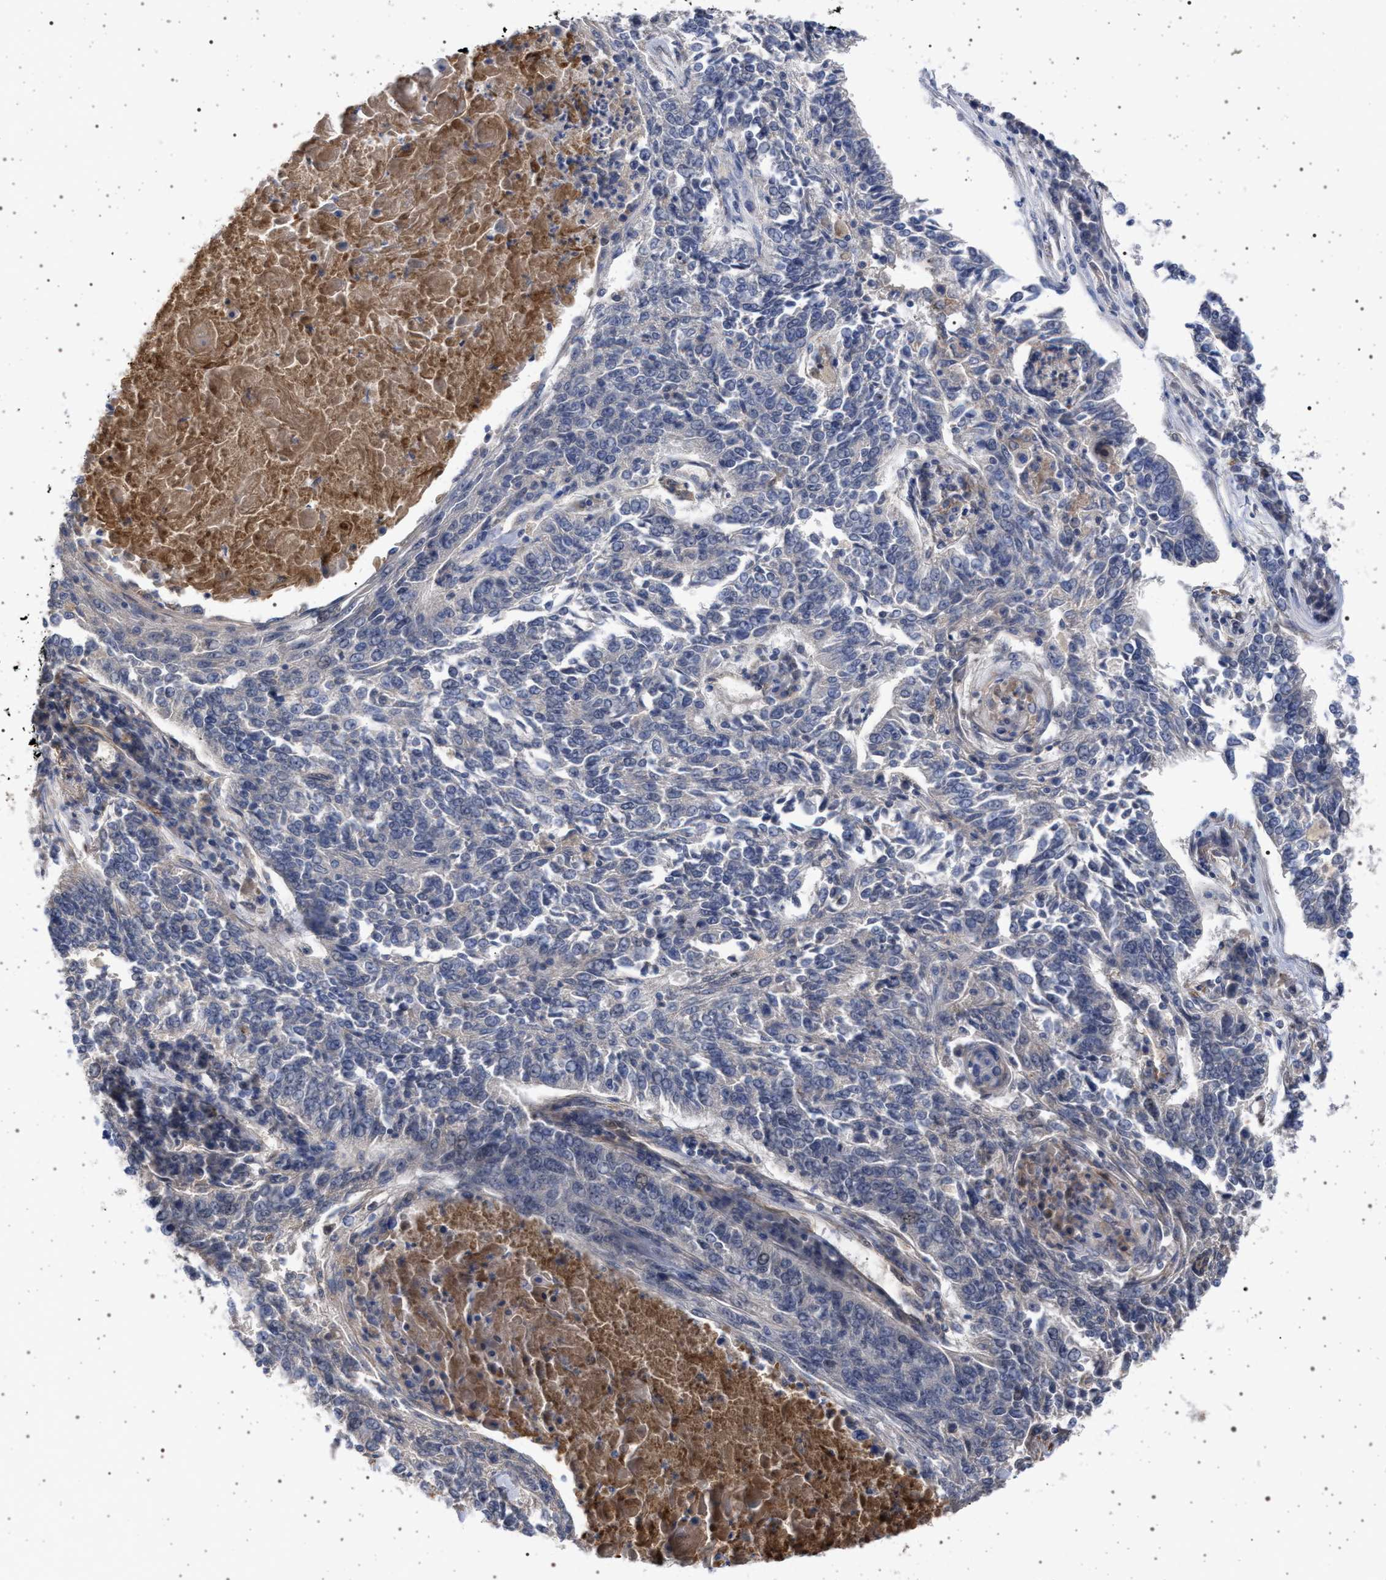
{"staining": {"intensity": "negative", "quantity": "none", "location": "none"}, "tissue": "lung cancer", "cell_type": "Tumor cells", "image_type": "cancer", "snomed": [{"axis": "morphology", "description": "Normal tissue, NOS"}, {"axis": "morphology", "description": "Squamous cell carcinoma, NOS"}, {"axis": "topography", "description": "Cartilage tissue"}, {"axis": "topography", "description": "Bronchus"}, {"axis": "topography", "description": "Lung"}], "caption": "A high-resolution photomicrograph shows IHC staining of squamous cell carcinoma (lung), which demonstrates no significant staining in tumor cells.", "gene": "RBM48", "patient": {"sex": "female", "age": 49}}